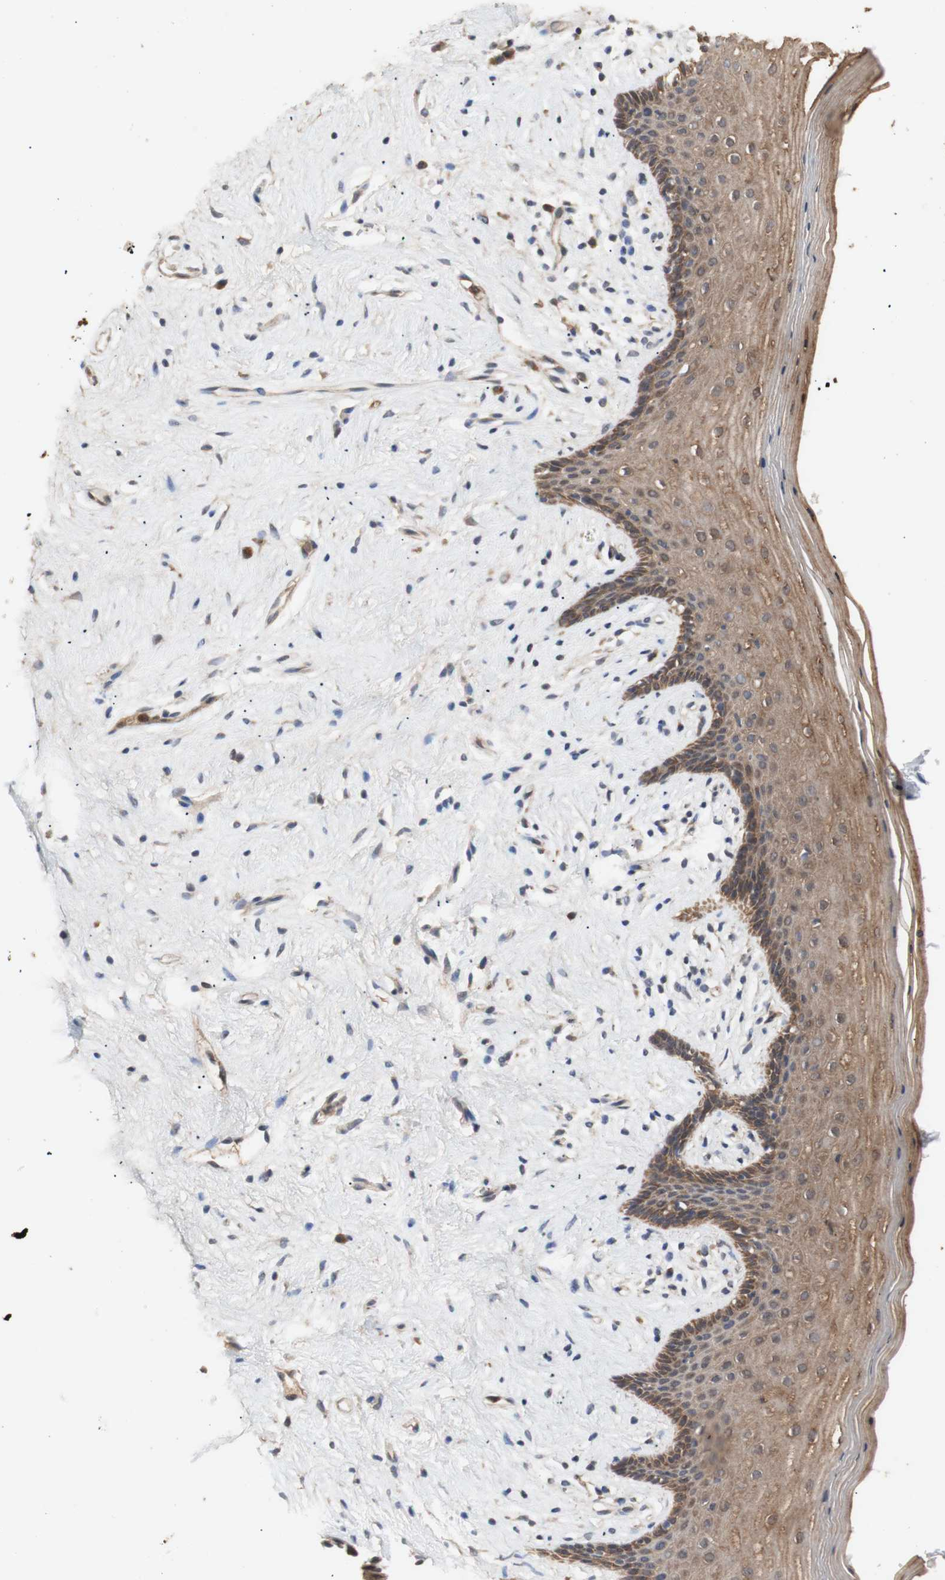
{"staining": {"intensity": "moderate", "quantity": ">75%", "location": "cytoplasmic/membranous"}, "tissue": "vagina", "cell_type": "Squamous epithelial cells", "image_type": "normal", "snomed": [{"axis": "morphology", "description": "Normal tissue, NOS"}, {"axis": "topography", "description": "Vagina"}], "caption": "Immunohistochemistry image of normal human vagina stained for a protein (brown), which demonstrates medium levels of moderate cytoplasmic/membranous expression in approximately >75% of squamous epithelial cells.", "gene": "PKN1", "patient": {"sex": "female", "age": 44}}